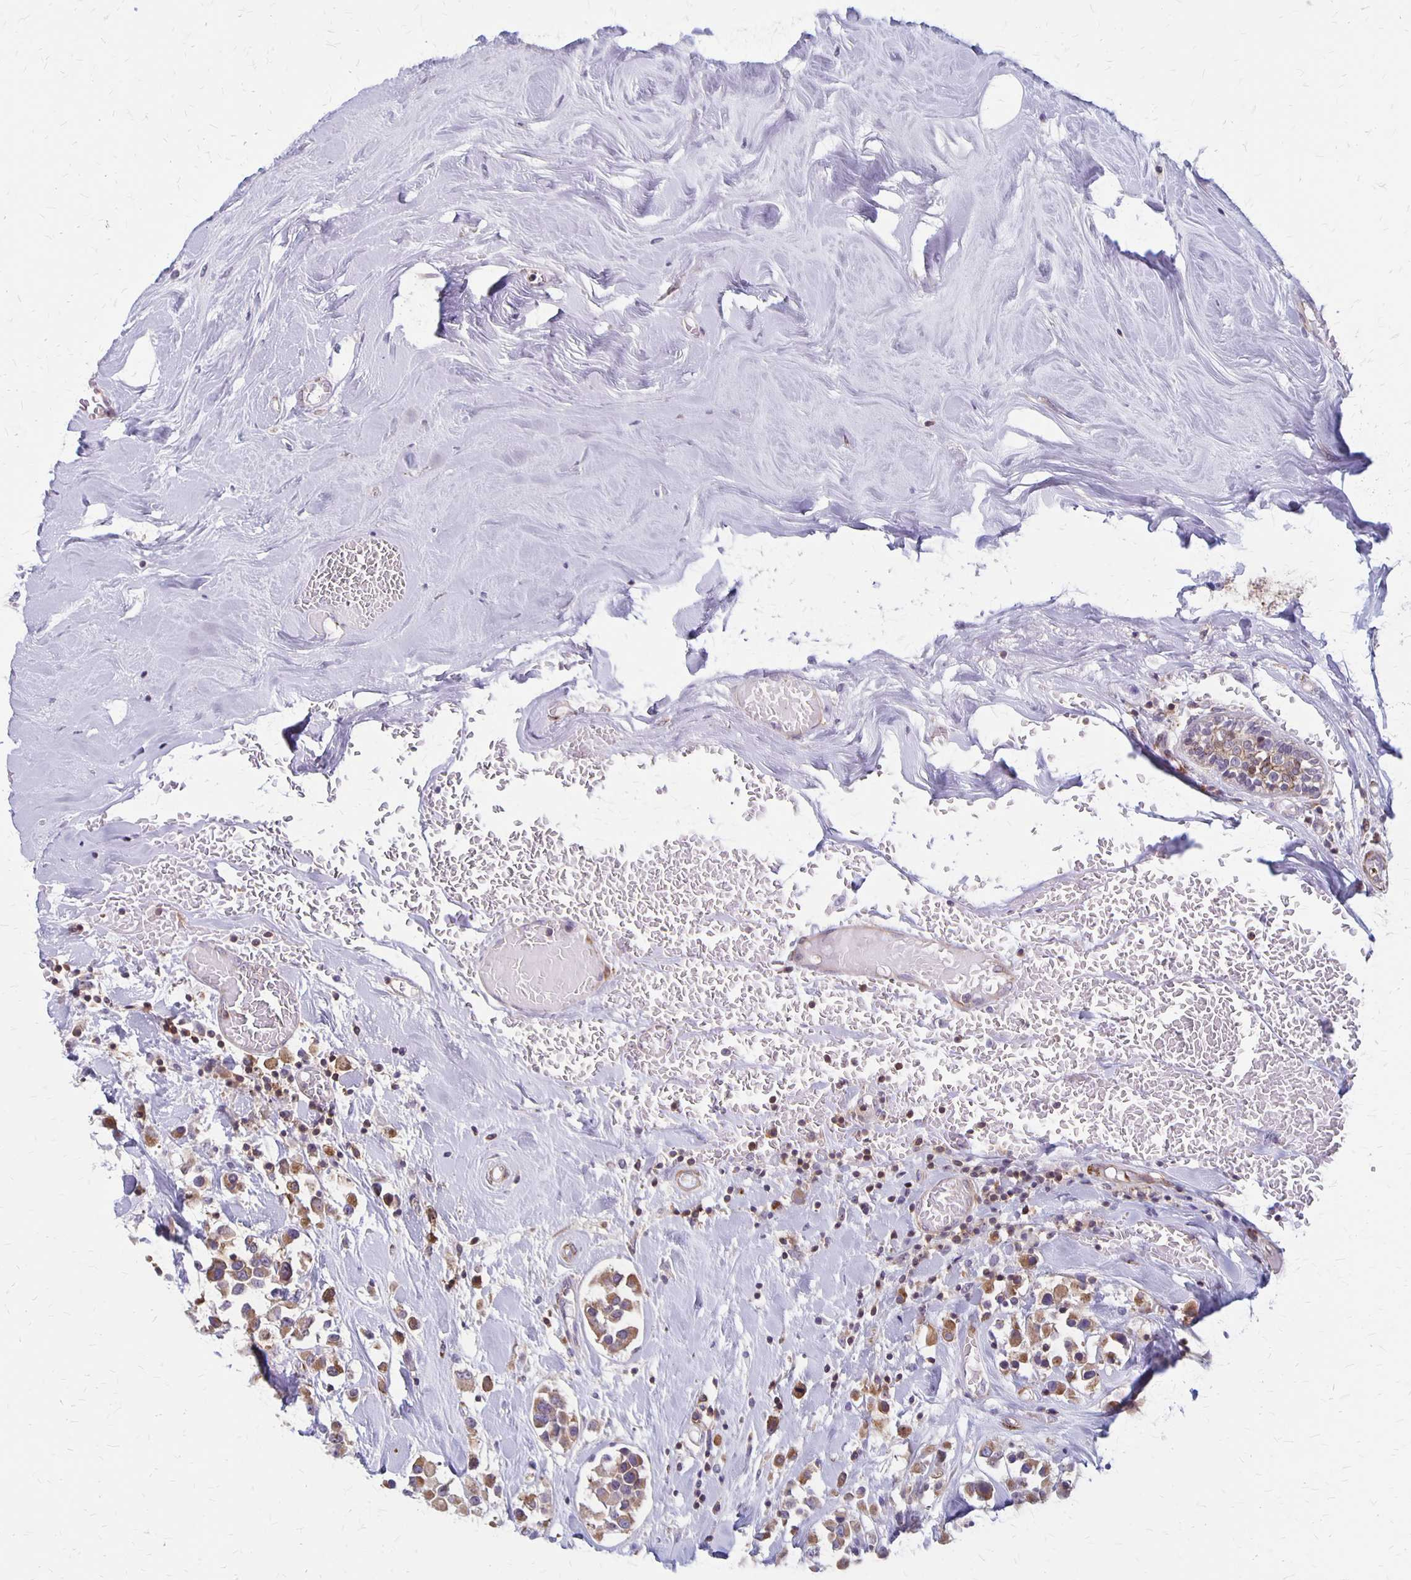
{"staining": {"intensity": "weak", "quantity": ">75%", "location": "cytoplasmic/membranous"}, "tissue": "breast cancer", "cell_type": "Tumor cells", "image_type": "cancer", "snomed": [{"axis": "morphology", "description": "Duct carcinoma"}, {"axis": "topography", "description": "Breast"}], "caption": "This is an image of immunohistochemistry (IHC) staining of intraductal carcinoma (breast), which shows weak positivity in the cytoplasmic/membranous of tumor cells.", "gene": "SEPTIN5", "patient": {"sex": "female", "age": 61}}